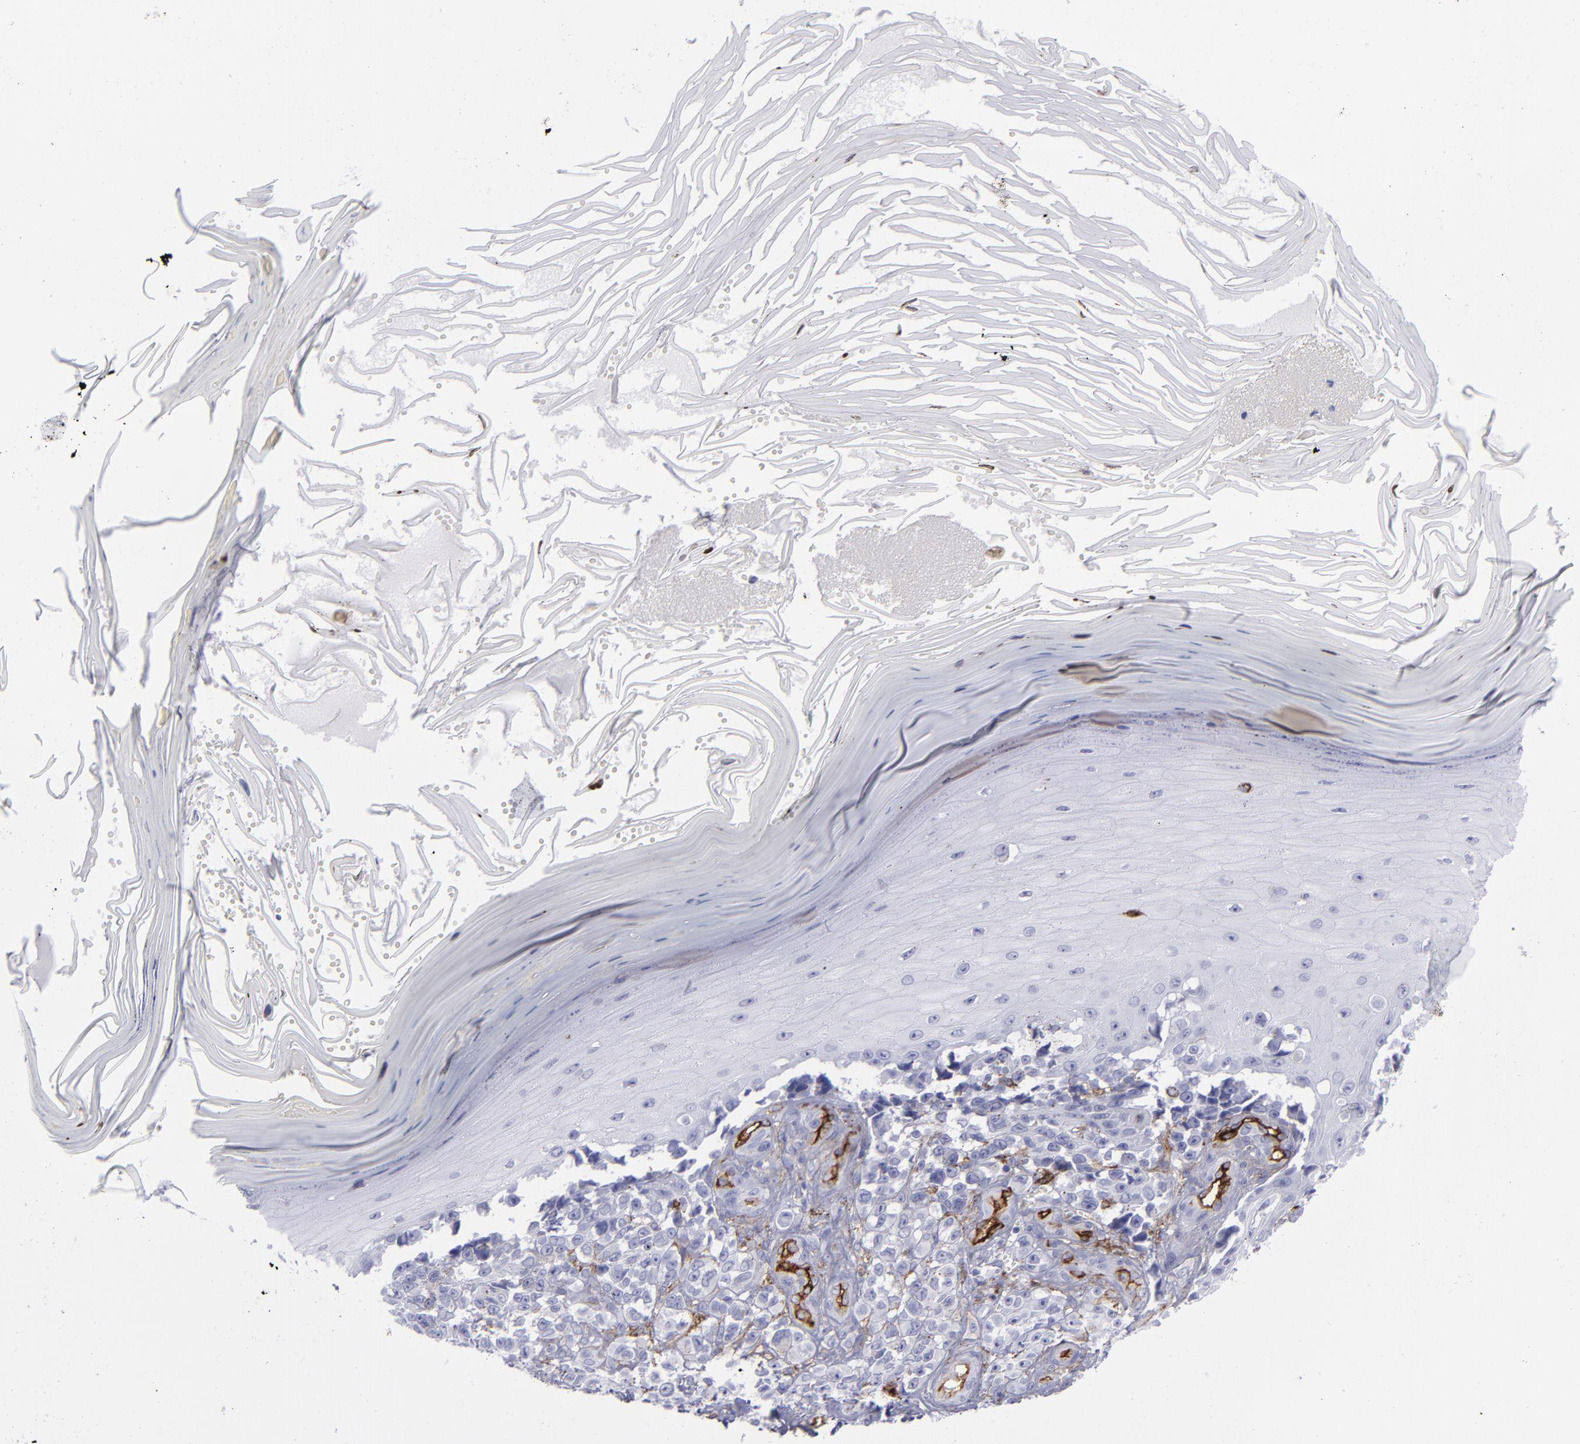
{"staining": {"intensity": "negative", "quantity": "none", "location": "none"}, "tissue": "melanoma", "cell_type": "Tumor cells", "image_type": "cancer", "snomed": [{"axis": "morphology", "description": "Malignant melanoma, NOS"}, {"axis": "topography", "description": "Skin"}], "caption": "Malignant melanoma was stained to show a protein in brown. There is no significant expression in tumor cells.", "gene": "ACE", "patient": {"sex": "female", "age": 82}}